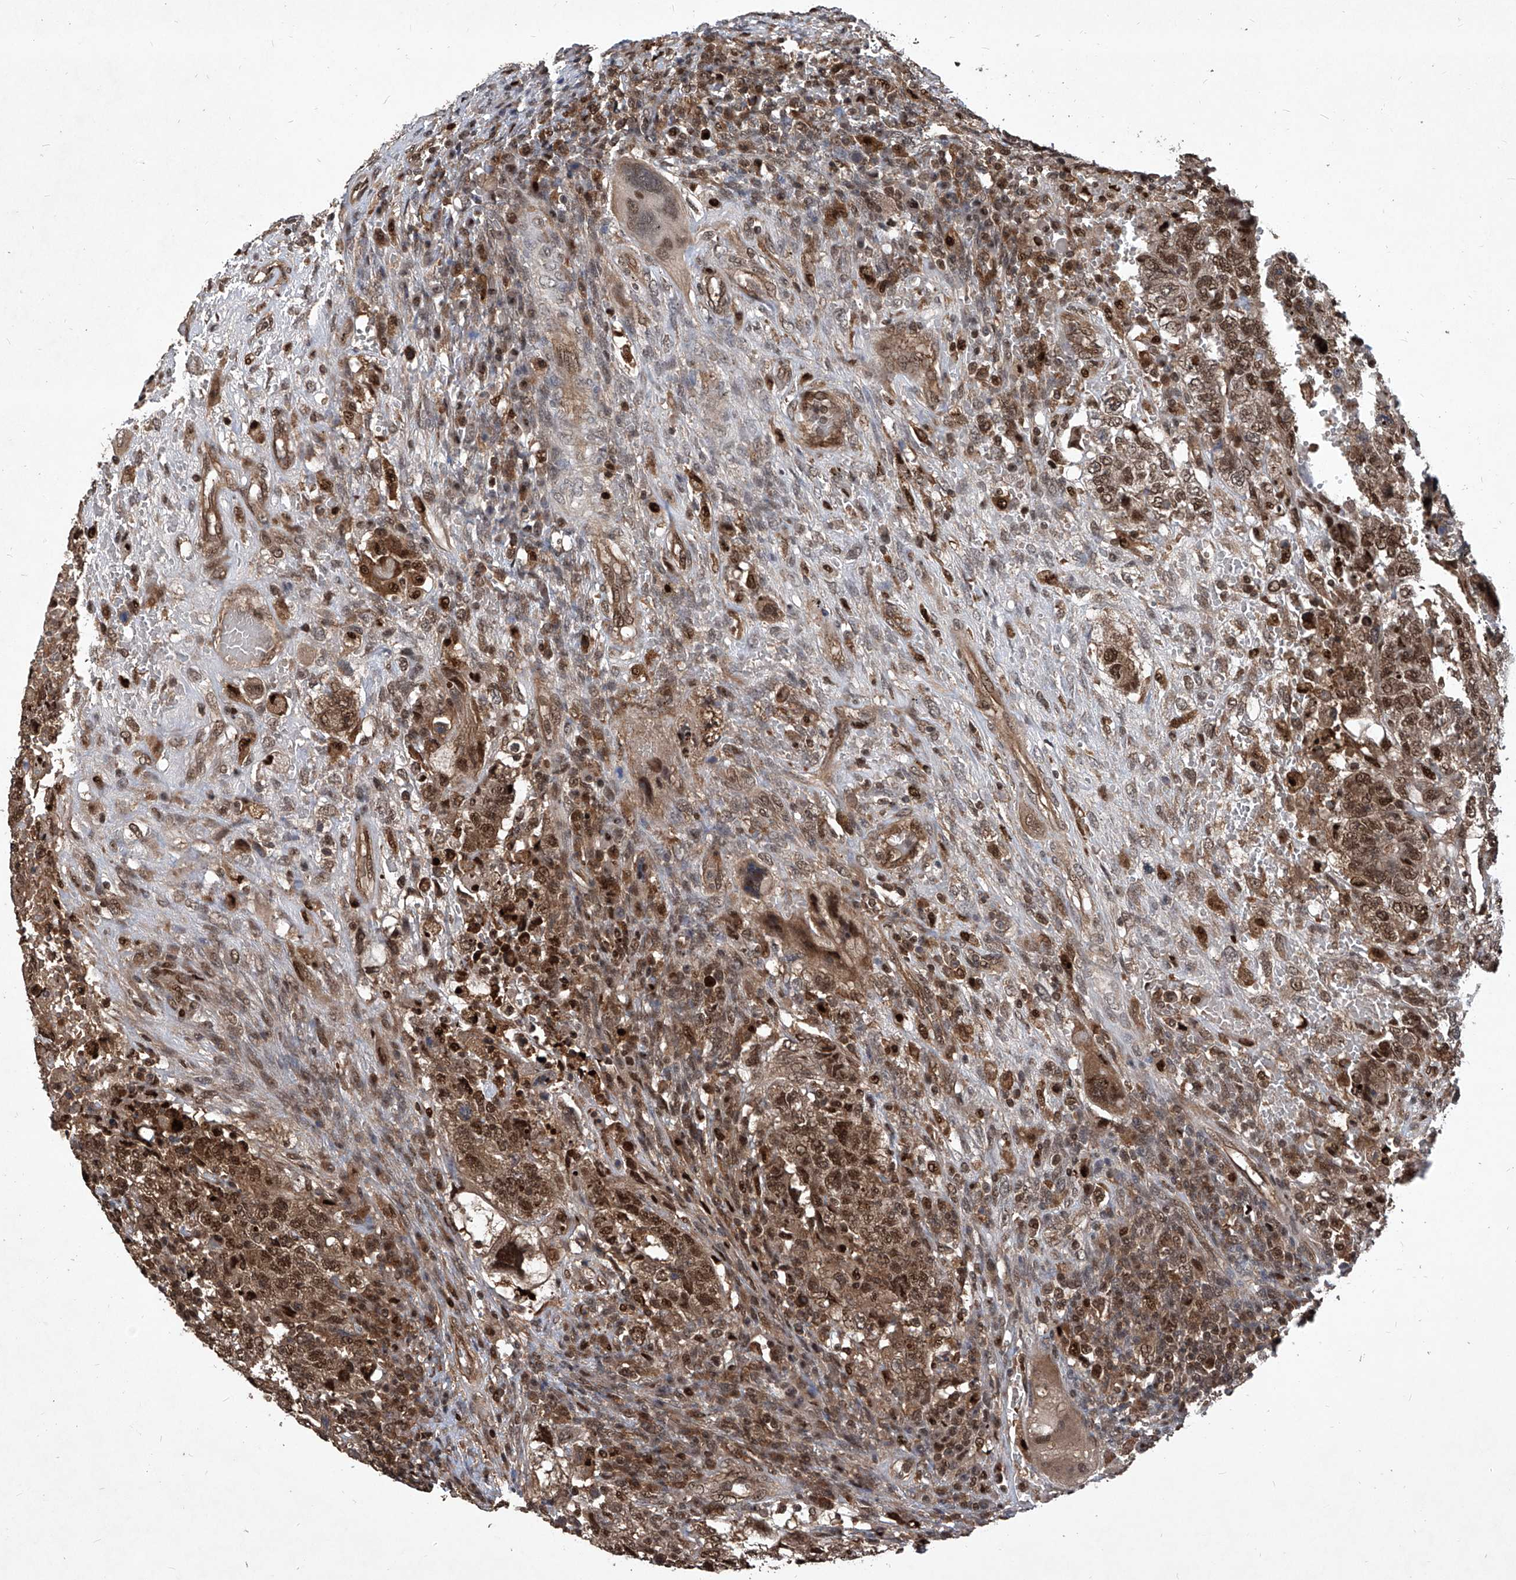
{"staining": {"intensity": "strong", "quantity": ">75%", "location": "cytoplasmic/membranous,nuclear"}, "tissue": "testis cancer", "cell_type": "Tumor cells", "image_type": "cancer", "snomed": [{"axis": "morphology", "description": "Carcinoma, Embryonal, NOS"}, {"axis": "topography", "description": "Testis"}], "caption": "DAB immunohistochemical staining of embryonal carcinoma (testis) shows strong cytoplasmic/membranous and nuclear protein expression in about >75% of tumor cells.", "gene": "PSMB1", "patient": {"sex": "male", "age": 26}}